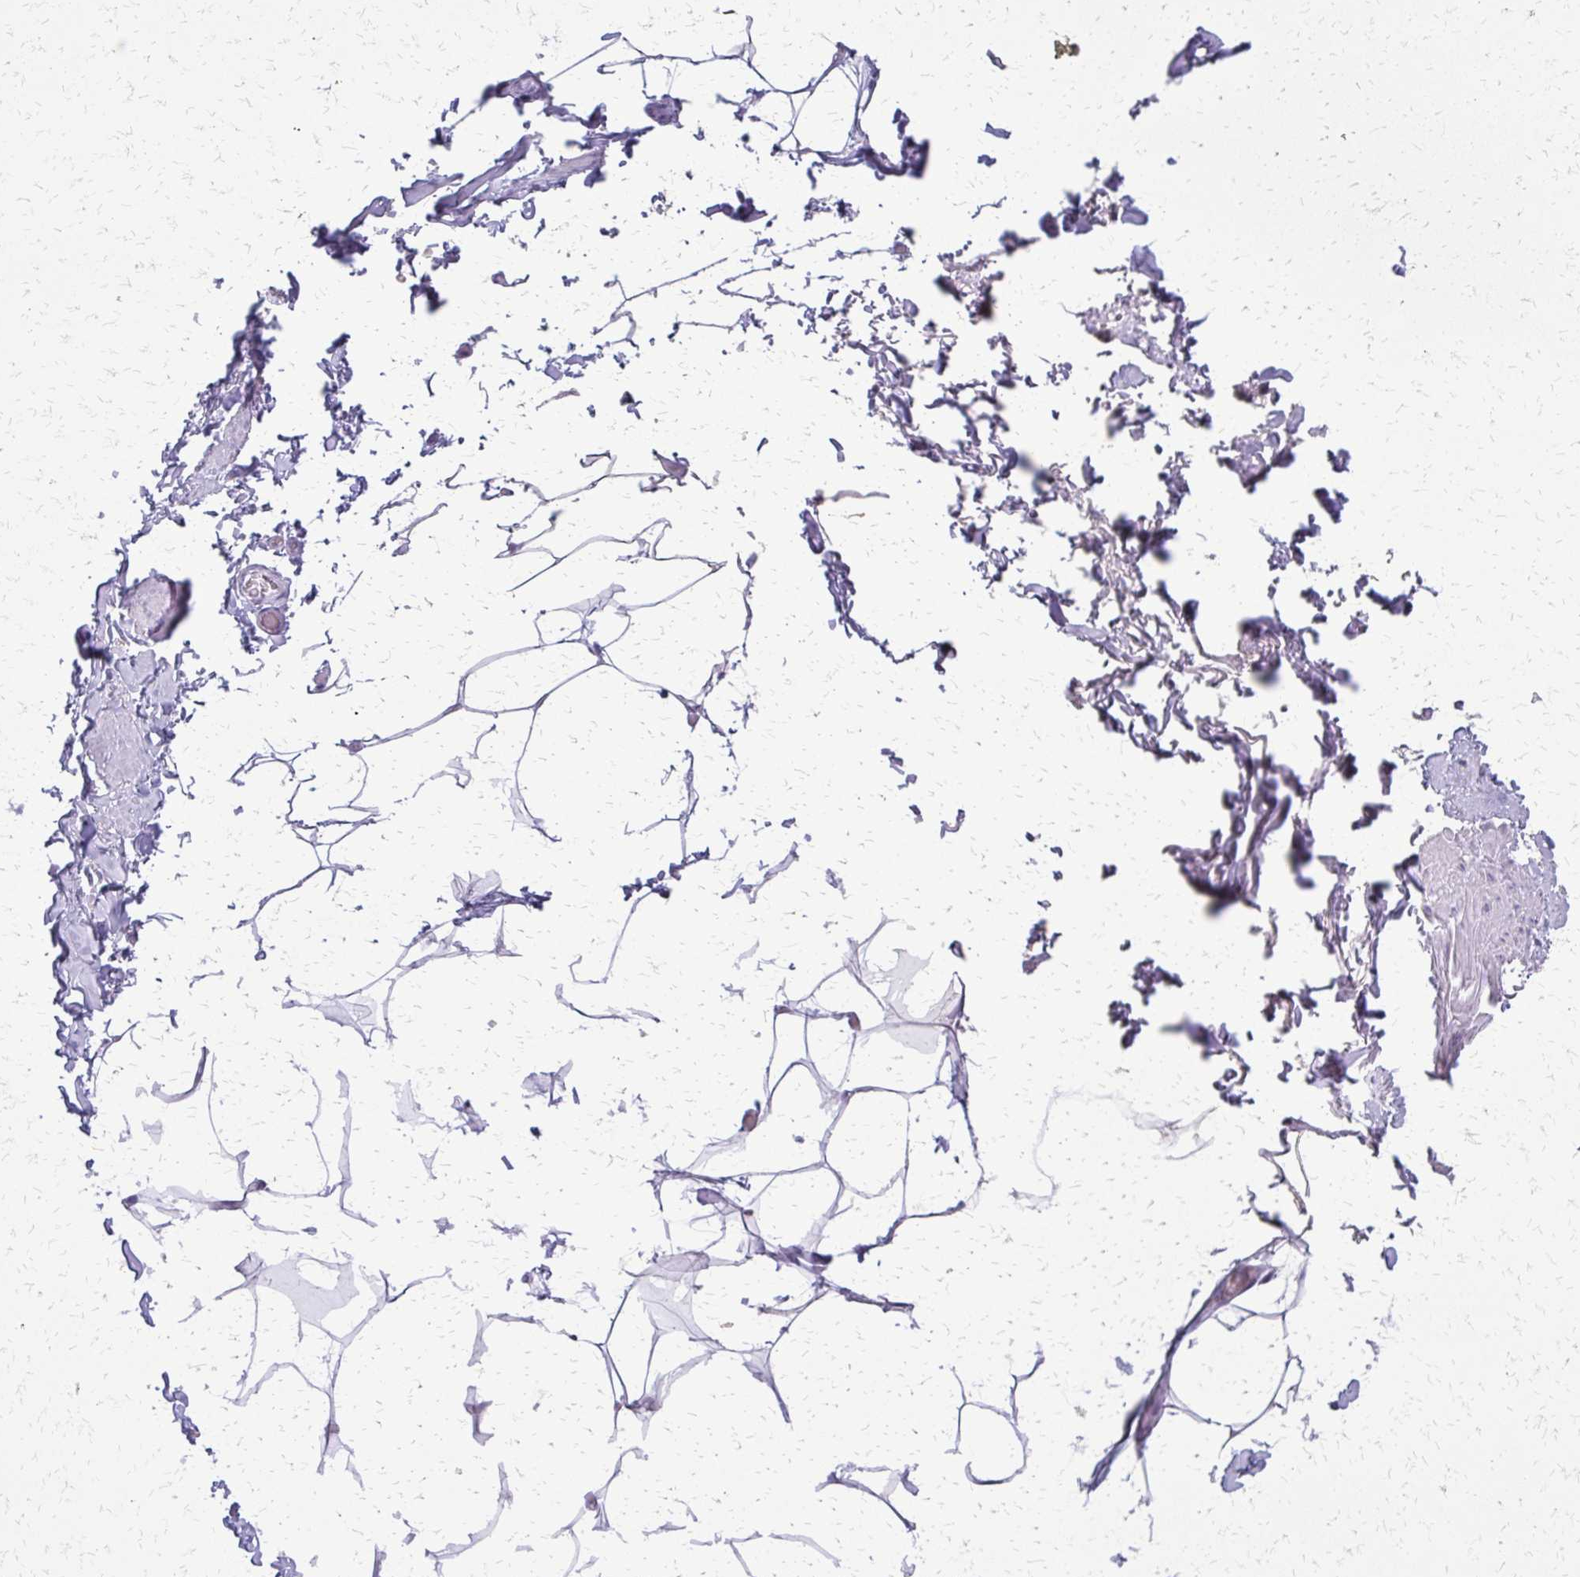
{"staining": {"intensity": "negative", "quantity": "none", "location": "none"}, "tissue": "adipose tissue", "cell_type": "Adipocytes", "image_type": "normal", "snomed": [{"axis": "morphology", "description": "Normal tissue, NOS"}, {"axis": "topography", "description": "Vascular tissue"}, {"axis": "topography", "description": "Peripheral nerve tissue"}], "caption": "Protein analysis of normal adipose tissue demonstrates no significant positivity in adipocytes. The staining was performed using DAB (3,3'-diaminobenzidine) to visualize the protein expression in brown, while the nuclei were stained in blue with hematoxylin (Magnification: 20x).", "gene": "FAM162B", "patient": {"sex": "male", "age": 41}}